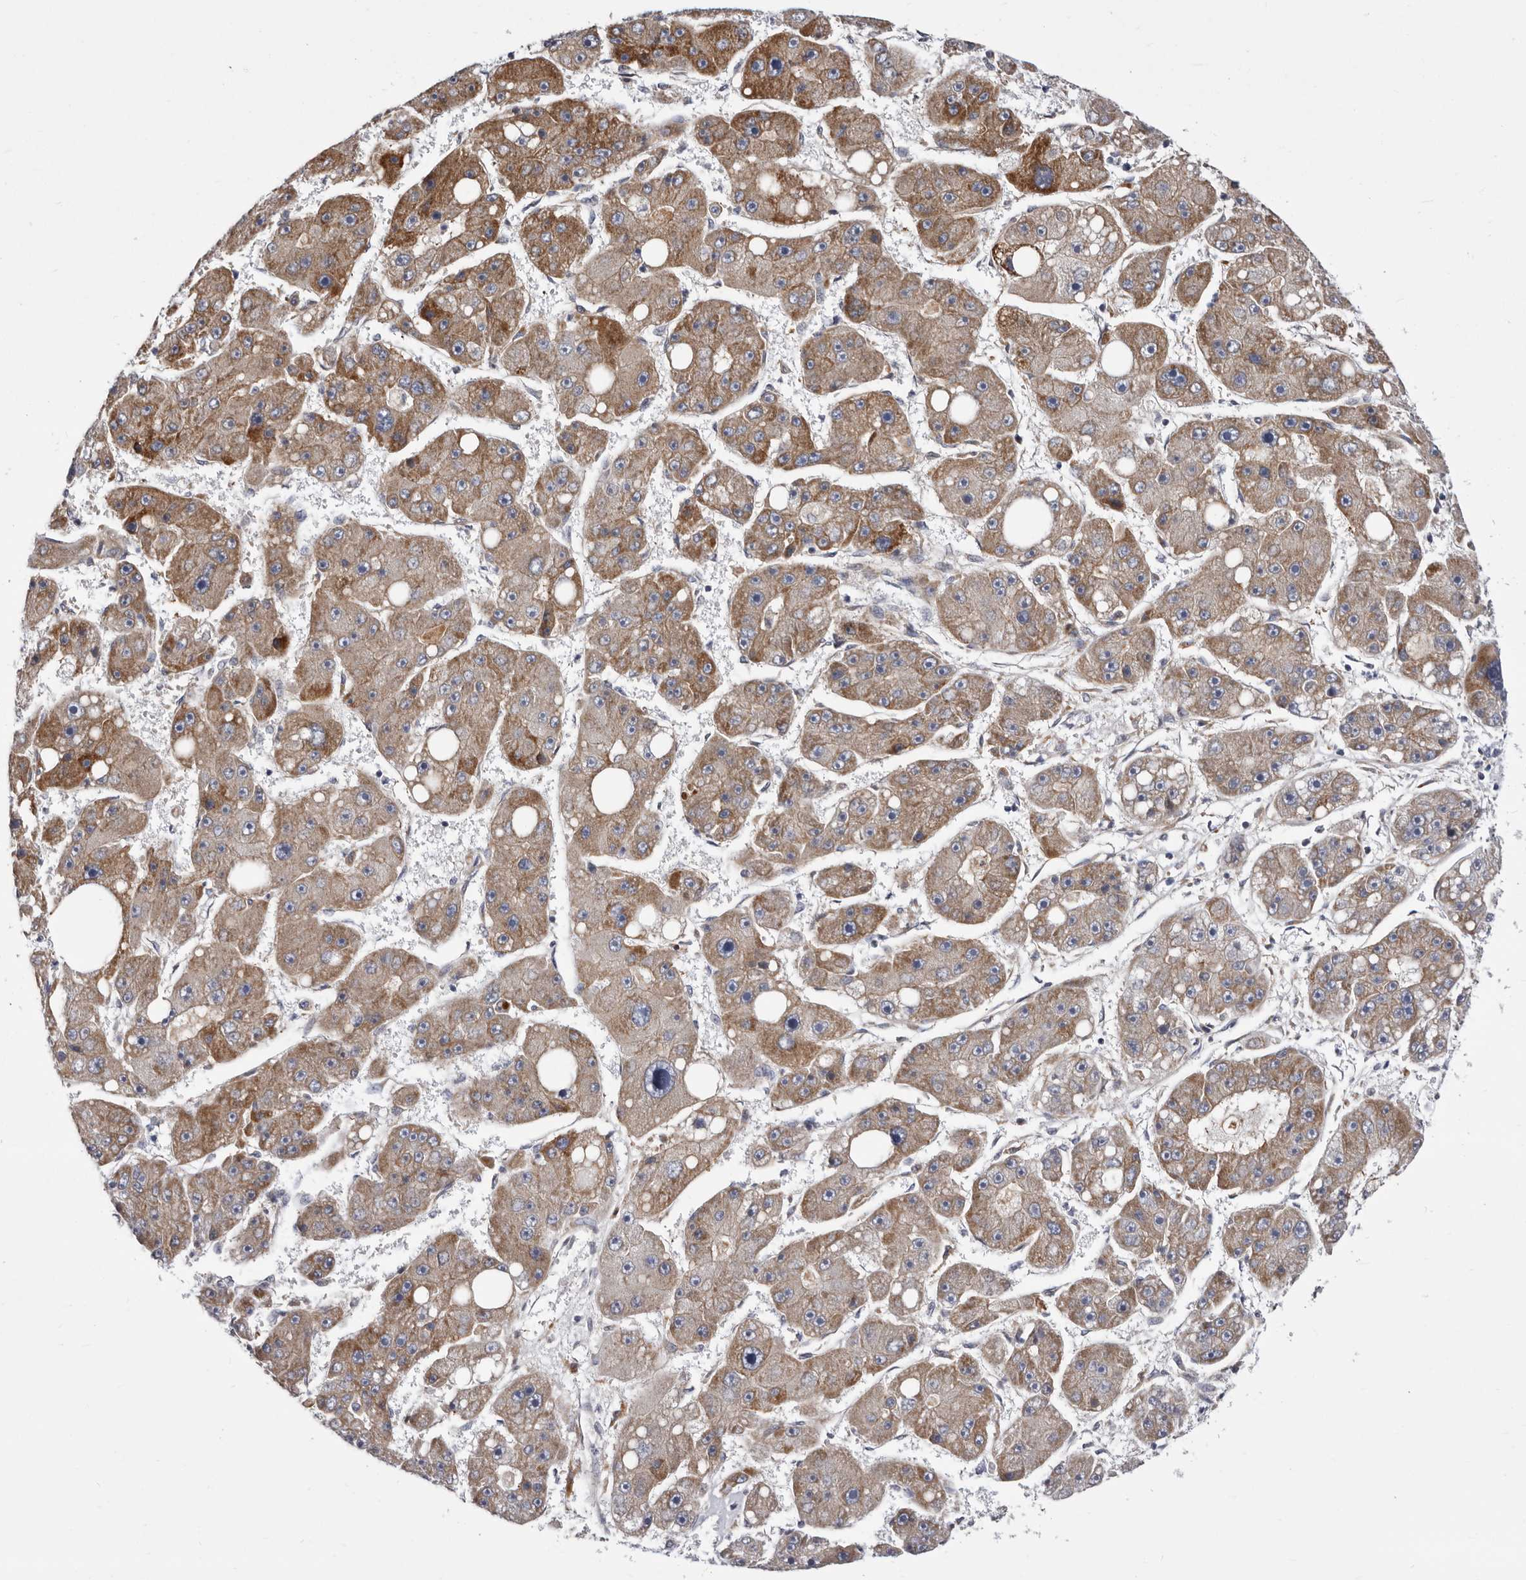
{"staining": {"intensity": "moderate", "quantity": ">75%", "location": "cytoplasmic/membranous"}, "tissue": "liver cancer", "cell_type": "Tumor cells", "image_type": "cancer", "snomed": [{"axis": "morphology", "description": "Carcinoma, Hepatocellular, NOS"}, {"axis": "topography", "description": "Liver"}], "caption": "Human liver cancer (hepatocellular carcinoma) stained for a protein (brown) reveals moderate cytoplasmic/membranous positive staining in about >75% of tumor cells.", "gene": "NUBPL", "patient": {"sex": "female", "age": 61}}